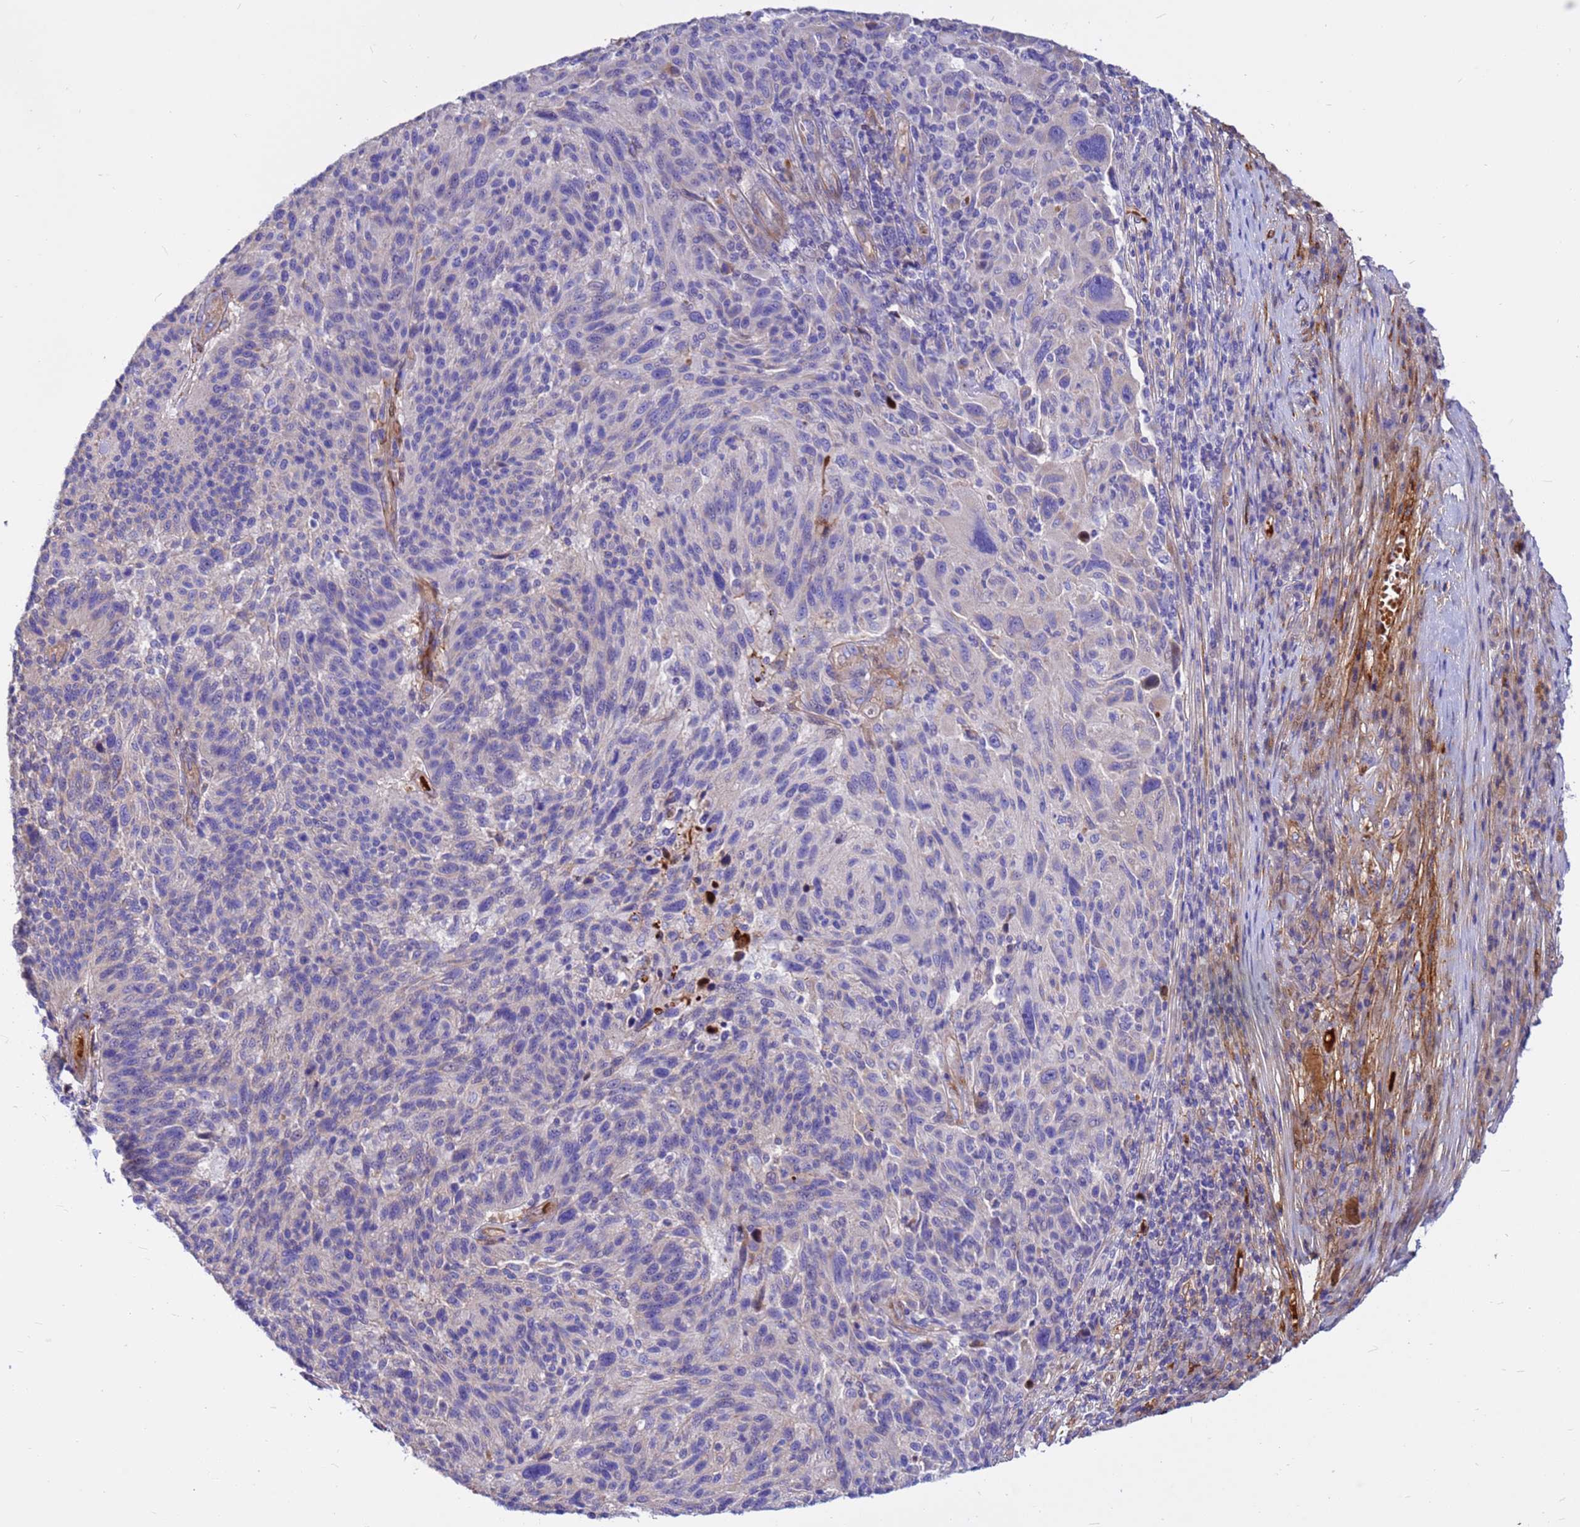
{"staining": {"intensity": "negative", "quantity": "none", "location": "none"}, "tissue": "melanoma", "cell_type": "Tumor cells", "image_type": "cancer", "snomed": [{"axis": "morphology", "description": "Malignant melanoma, NOS"}, {"axis": "topography", "description": "Skin"}], "caption": "This is a histopathology image of IHC staining of melanoma, which shows no expression in tumor cells.", "gene": "CRHBP", "patient": {"sex": "male", "age": 53}}